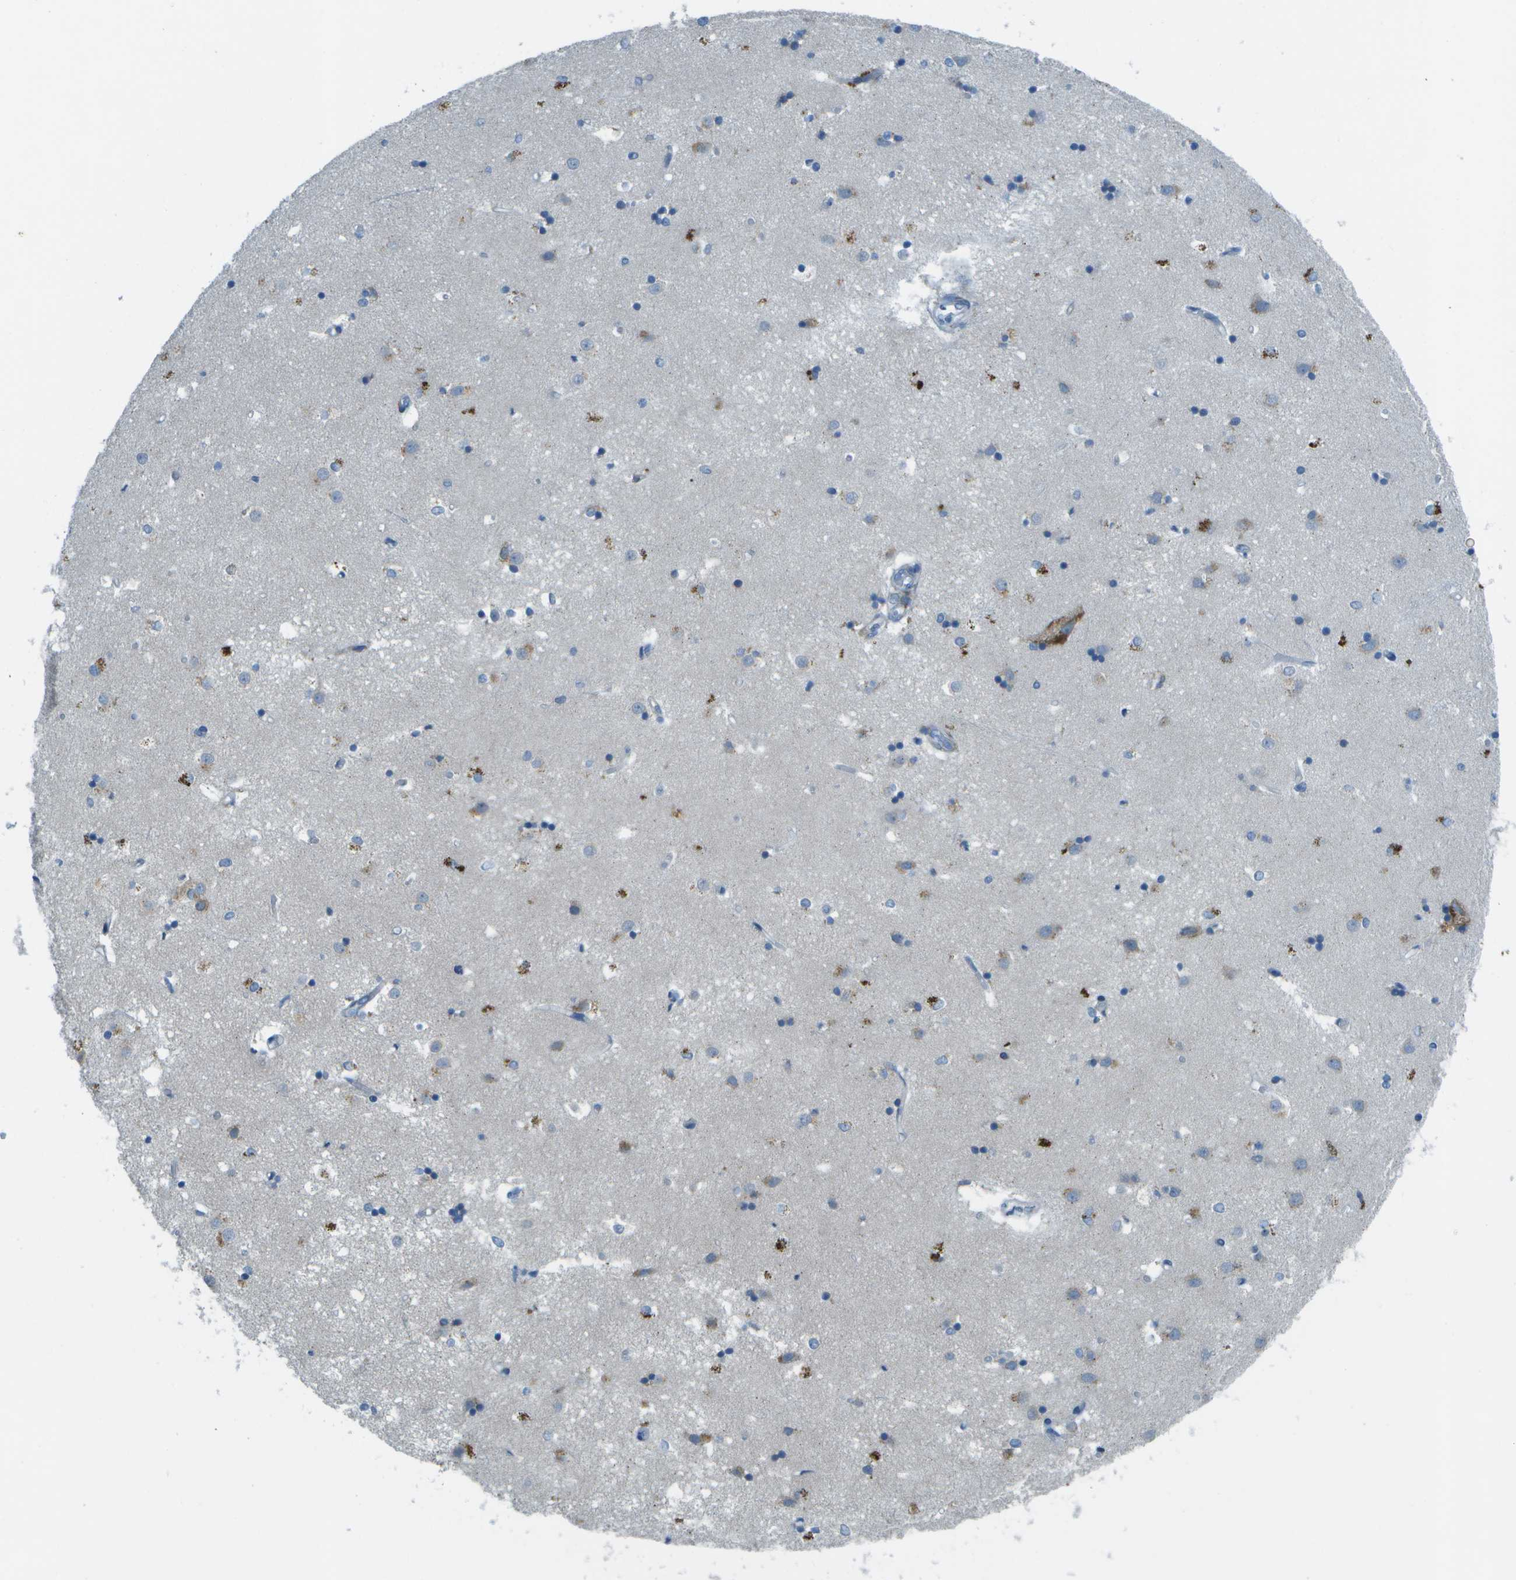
{"staining": {"intensity": "negative", "quantity": "none", "location": "none"}, "tissue": "caudate", "cell_type": "Glial cells", "image_type": "normal", "snomed": [{"axis": "morphology", "description": "Normal tissue, NOS"}, {"axis": "topography", "description": "Lateral ventricle wall"}], "caption": "DAB immunohistochemical staining of normal caudate reveals no significant expression in glial cells. Brightfield microscopy of IHC stained with DAB (3,3'-diaminobenzidine) (brown) and hematoxylin (blue), captured at high magnification.", "gene": "KCTD3", "patient": {"sex": "male", "age": 45}}